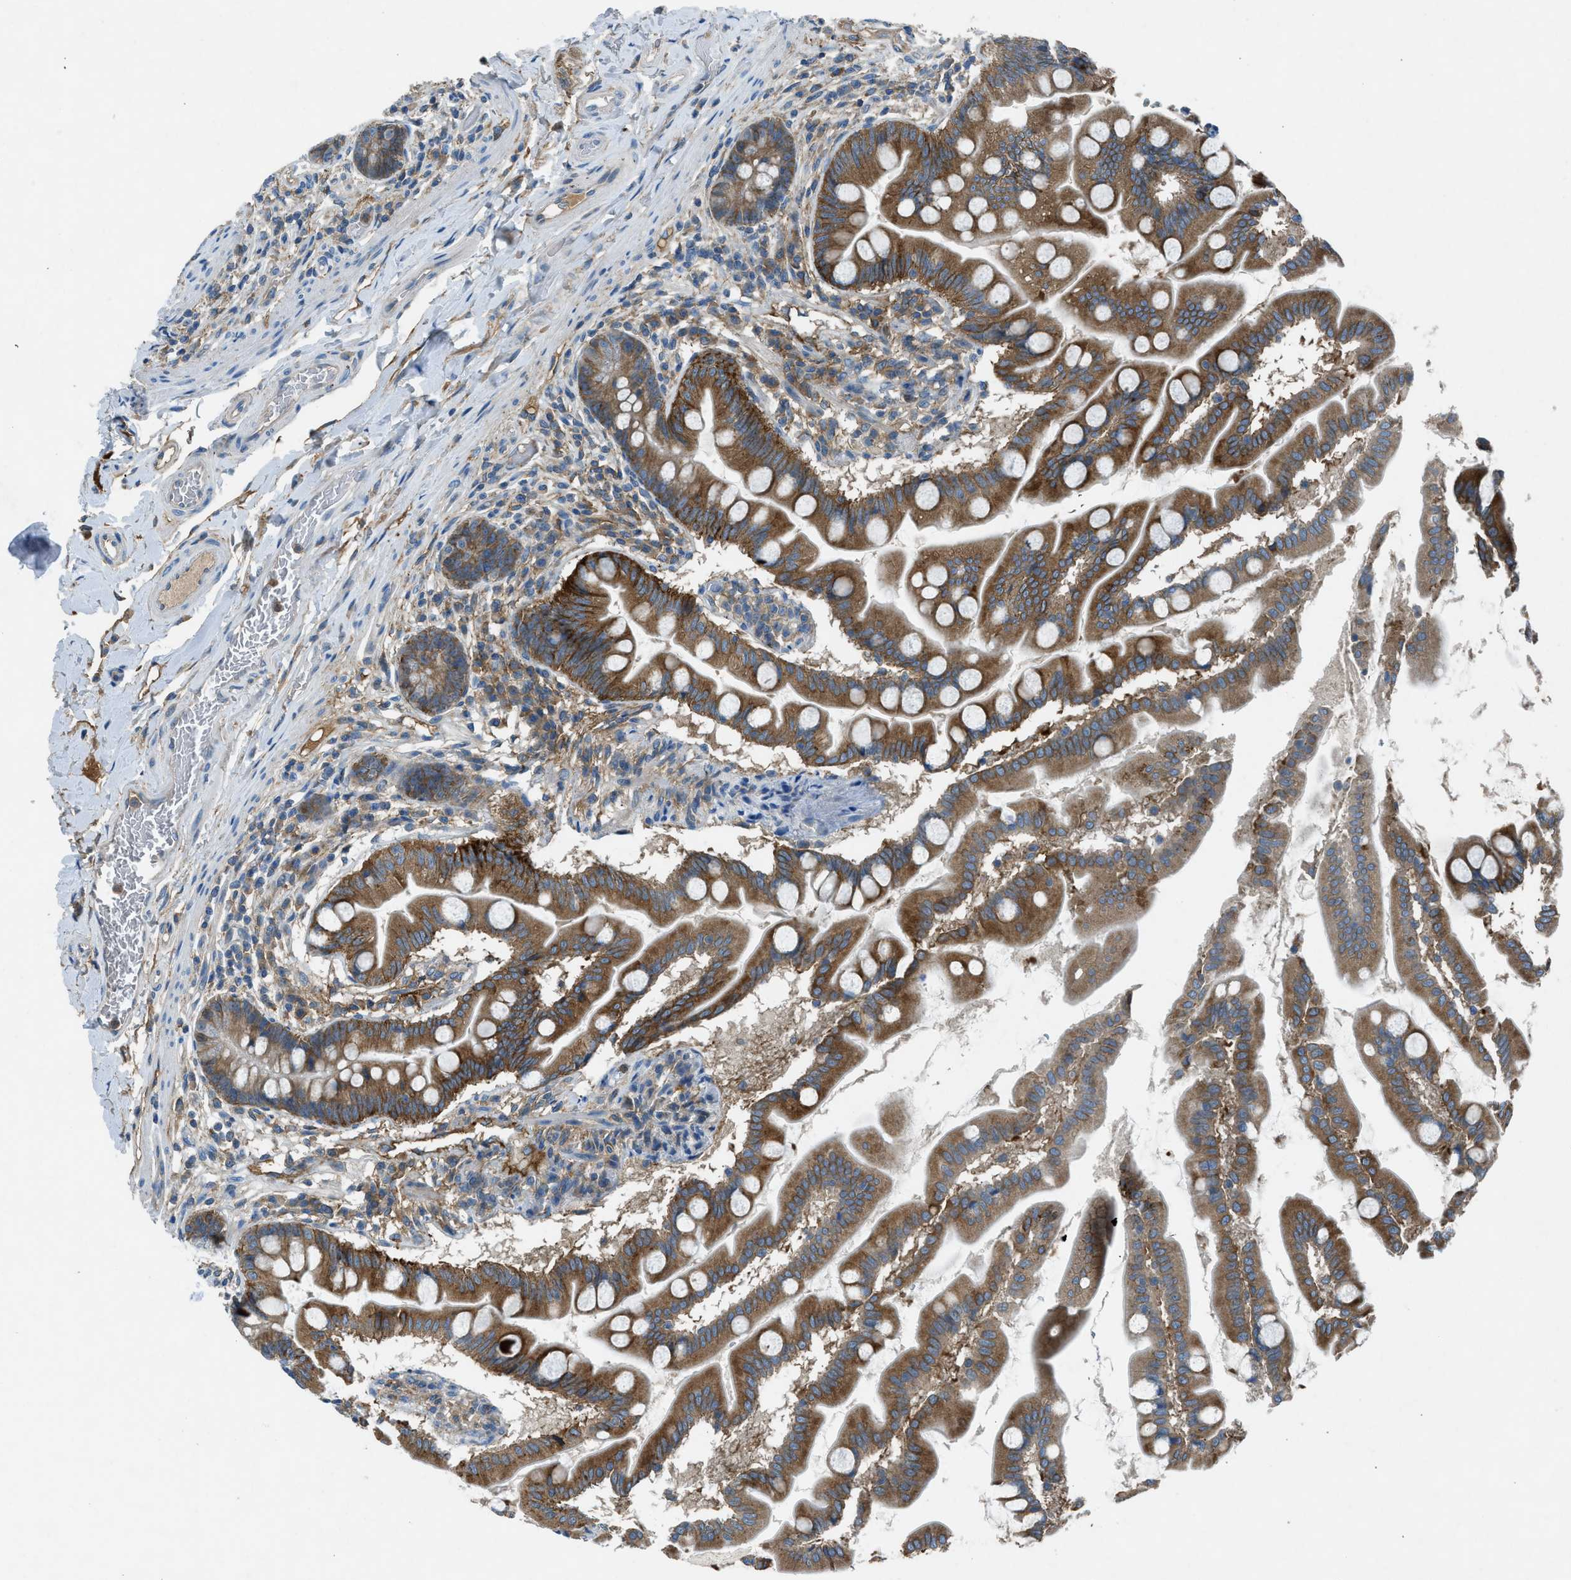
{"staining": {"intensity": "strong", "quantity": ">75%", "location": "cytoplasmic/membranous"}, "tissue": "small intestine", "cell_type": "Glandular cells", "image_type": "normal", "snomed": [{"axis": "morphology", "description": "Normal tissue, NOS"}, {"axis": "topography", "description": "Small intestine"}], "caption": "DAB immunohistochemical staining of normal human small intestine displays strong cytoplasmic/membranous protein staining in about >75% of glandular cells.", "gene": "BMP1", "patient": {"sex": "female", "age": 56}}